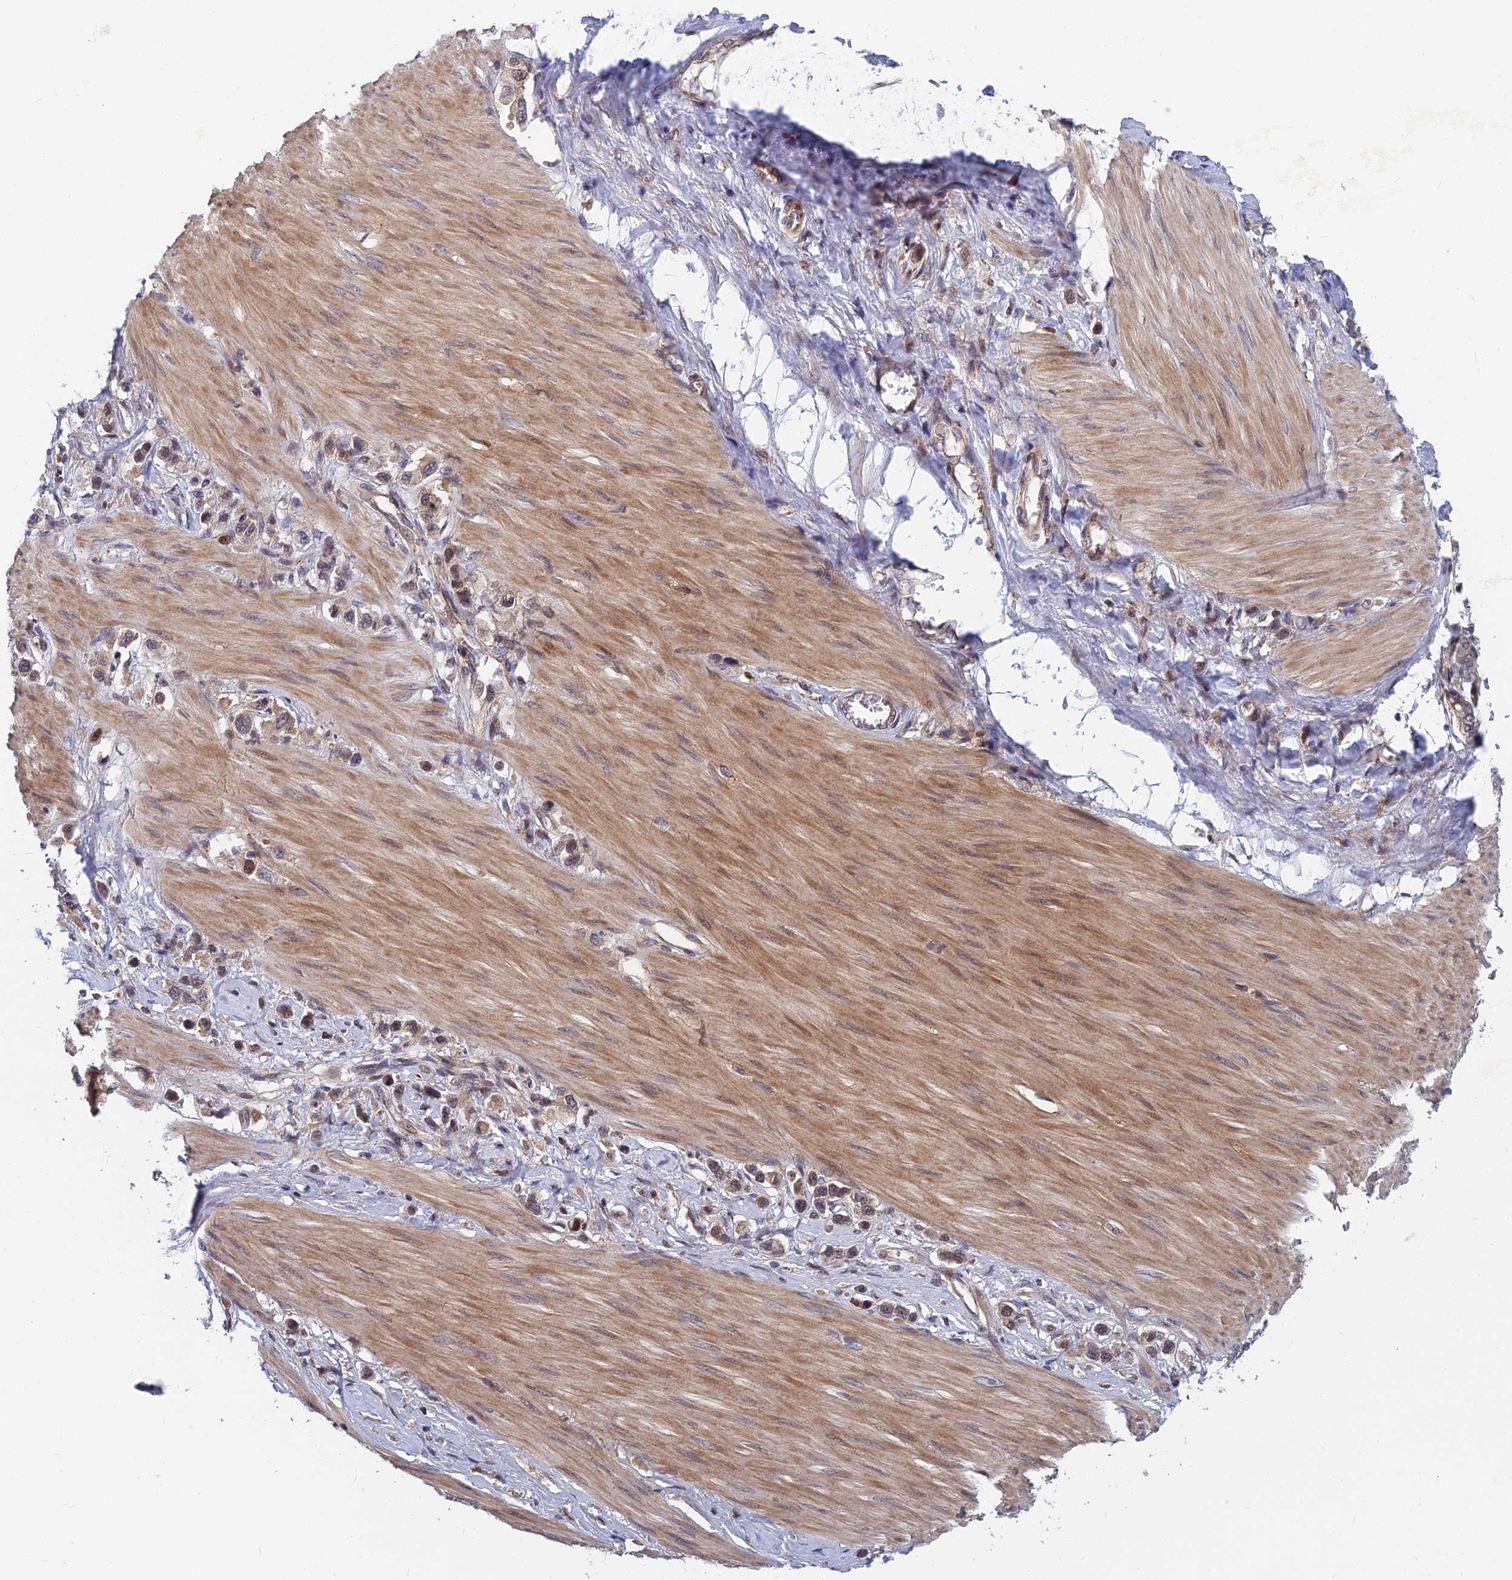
{"staining": {"intensity": "weak", "quantity": ">75%", "location": "cytoplasmic/membranous"}, "tissue": "stomach cancer", "cell_type": "Tumor cells", "image_type": "cancer", "snomed": [{"axis": "morphology", "description": "Adenocarcinoma, NOS"}, {"axis": "topography", "description": "Stomach"}], "caption": "Immunohistochemical staining of adenocarcinoma (stomach) exhibits low levels of weak cytoplasmic/membranous positivity in about >75% of tumor cells.", "gene": "COMMD2", "patient": {"sex": "female", "age": 65}}